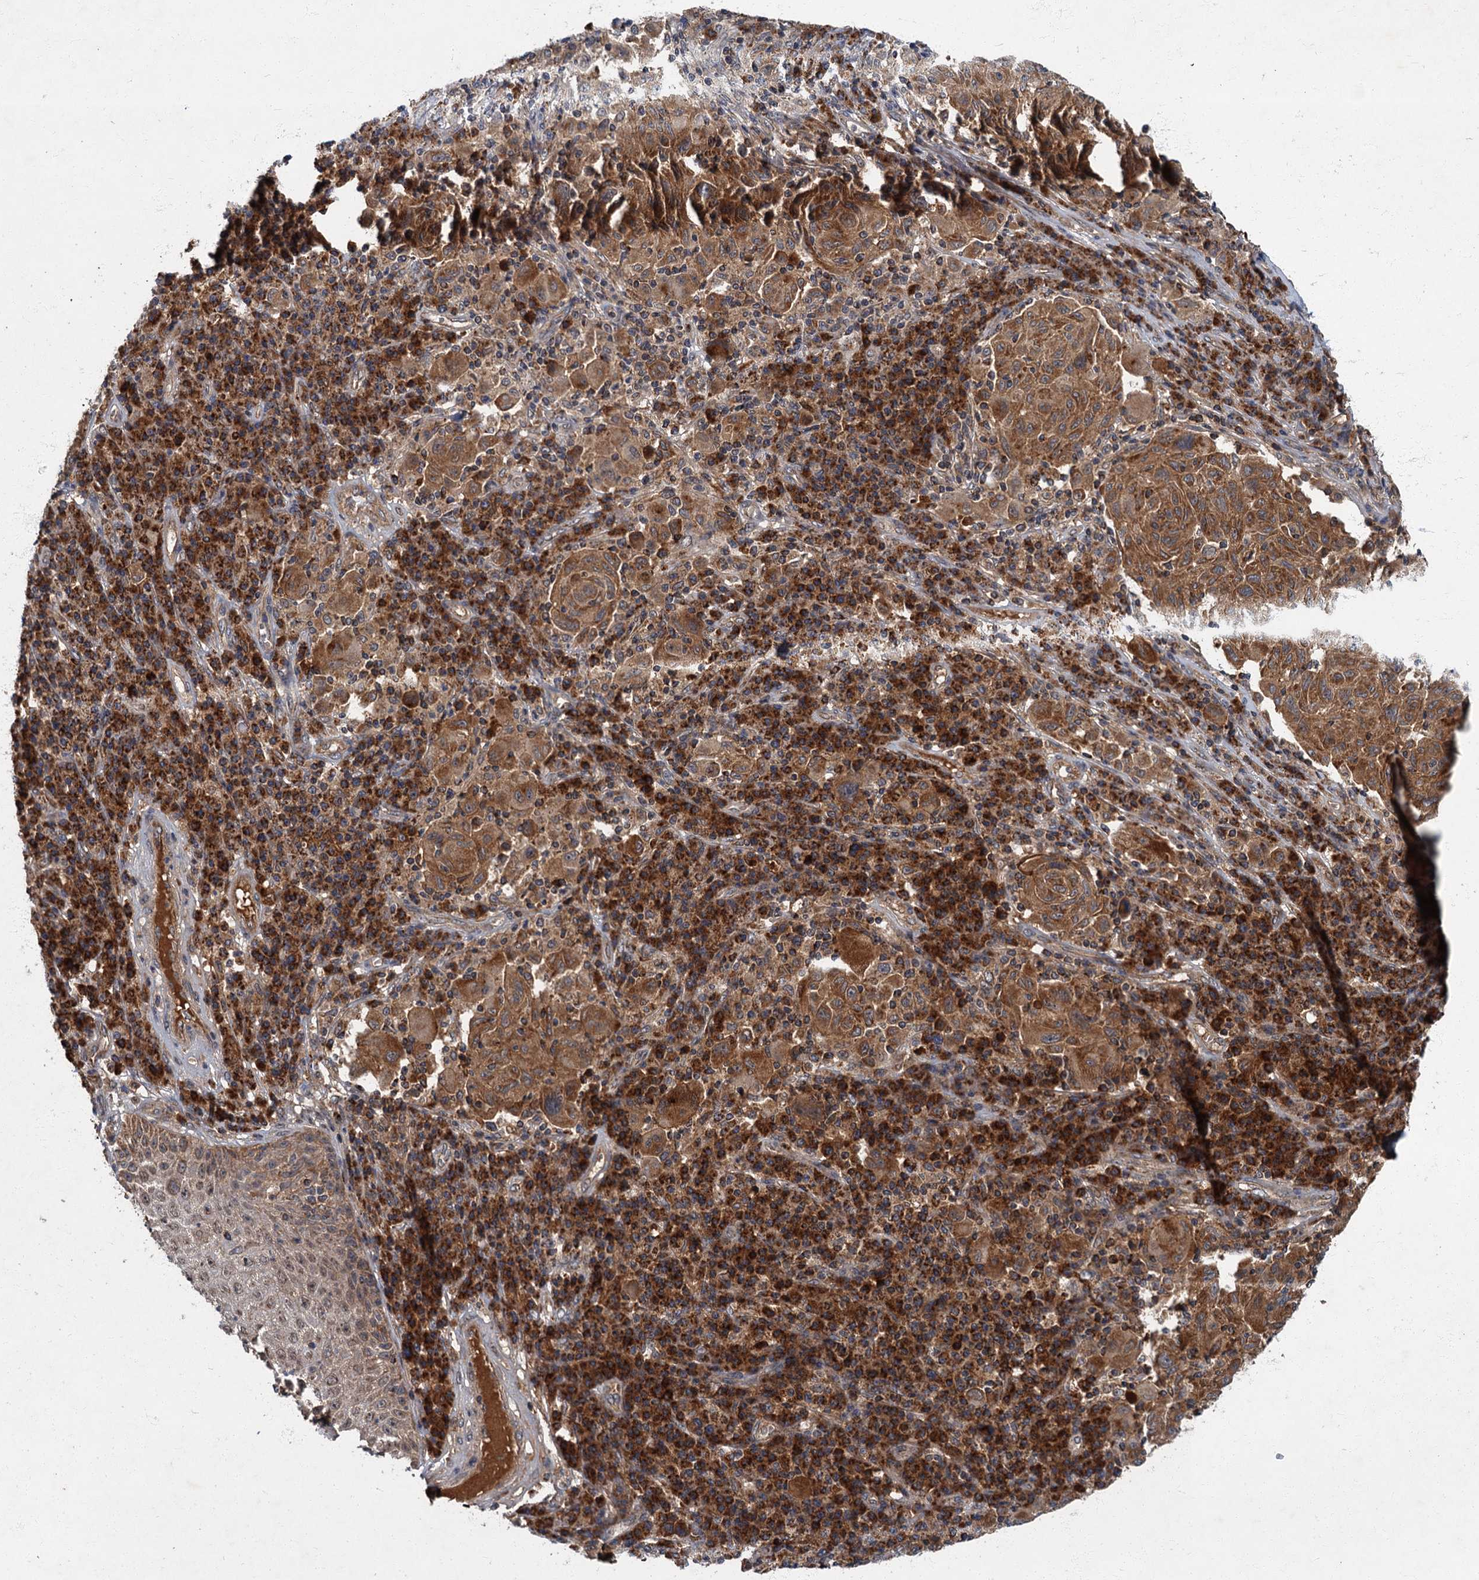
{"staining": {"intensity": "moderate", "quantity": ">75%", "location": "cytoplasmic/membranous"}, "tissue": "melanoma", "cell_type": "Tumor cells", "image_type": "cancer", "snomed": [{"axis": "morphology", "description": "Malignant melanoma, NOS"}, {"axis": "topography", "description": "Skin"}], "caption": "A medium amount of moderate cytoplasmic/membranous staining is identified in approximately >75% of tumor cells in malignant melanoma tissue.", "gene": "SLC11A2", "patient": {"sex": "male", "age": 53}}